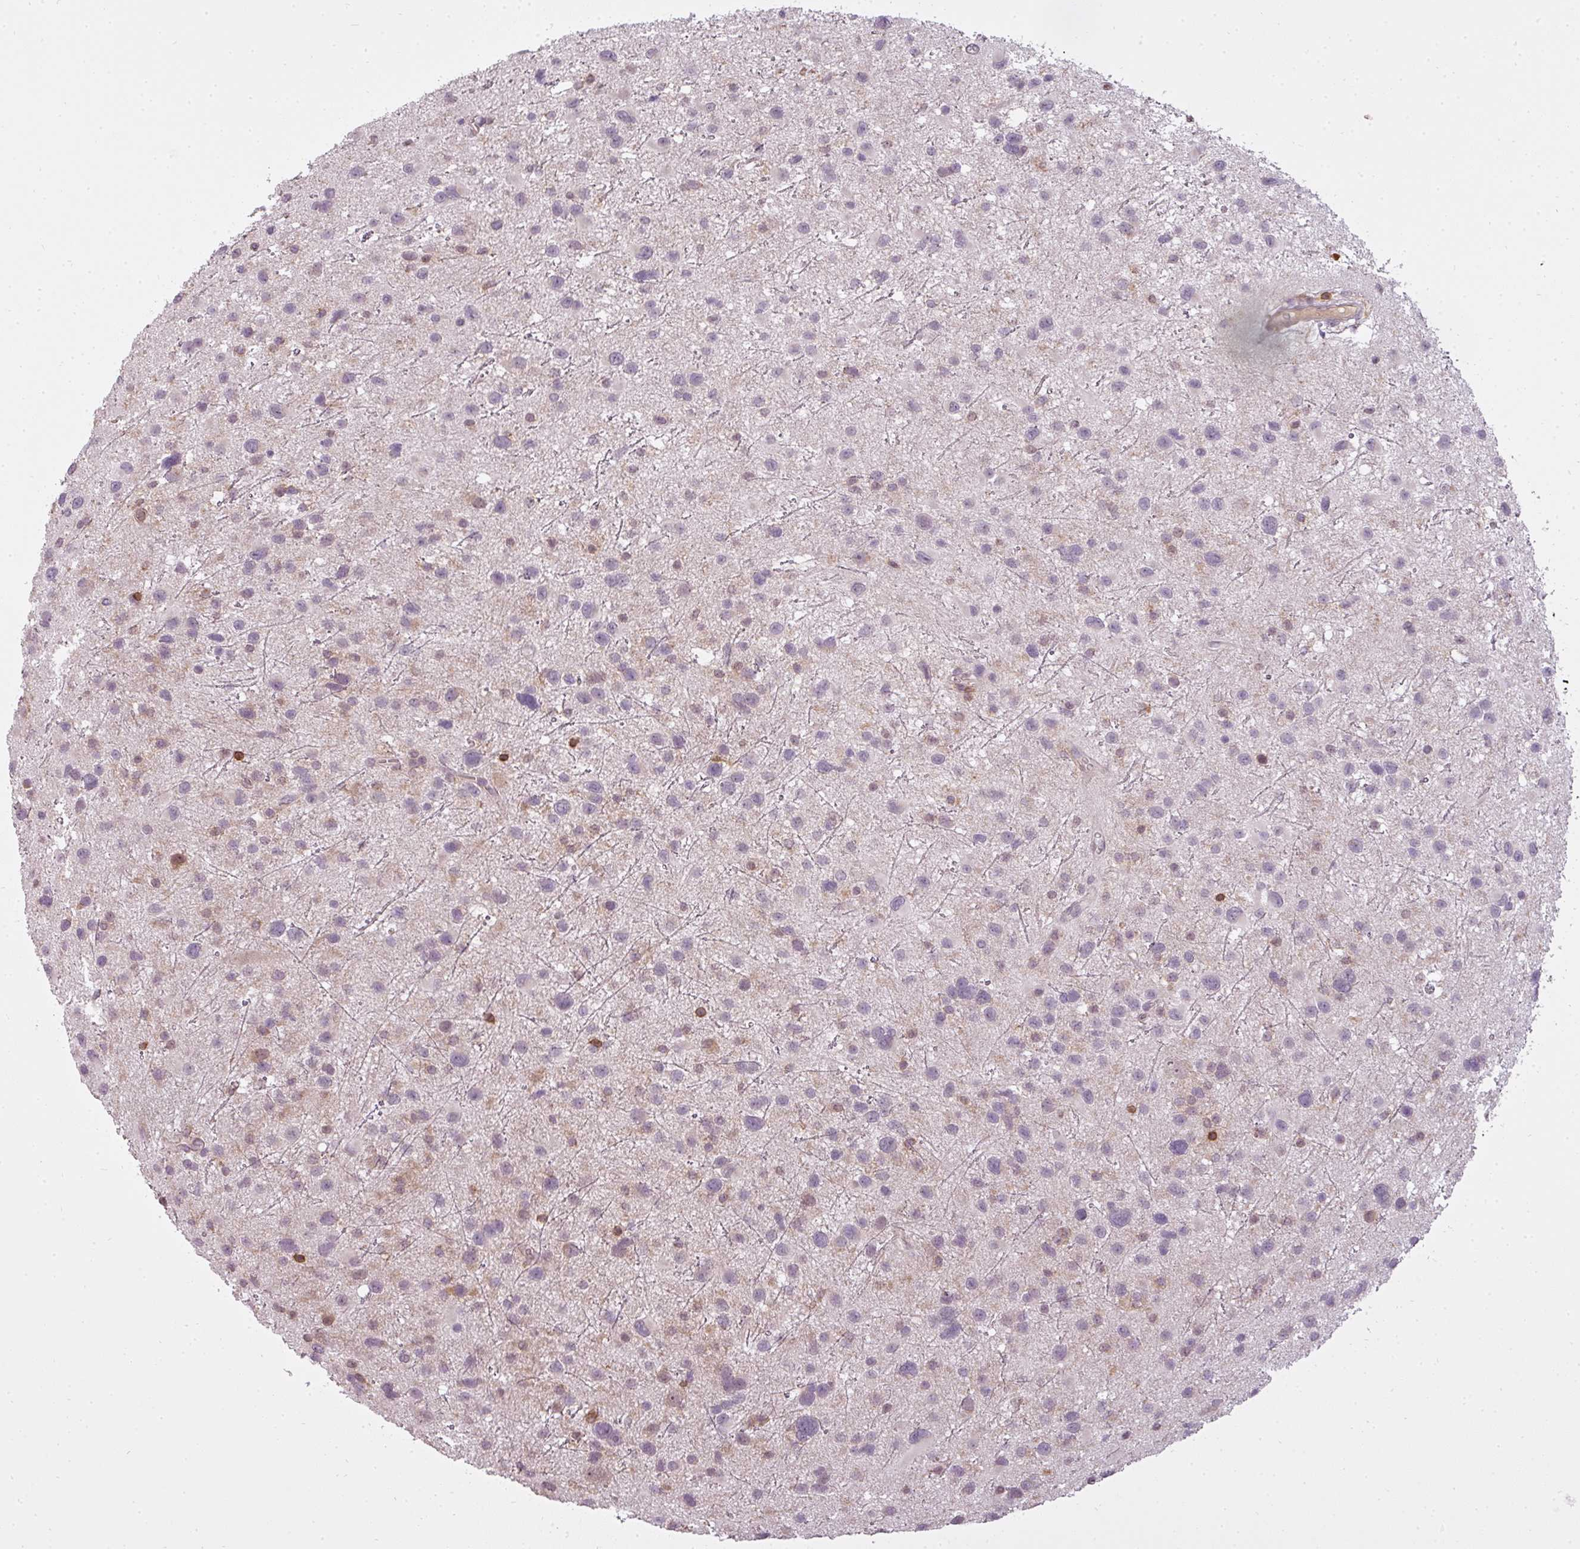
{"staining": {"intensity": "weak", "quantity": "<25%", "location": "cytoplasmic/membranous"}, "tissue": "glioma", "cell_type": "Tumor cells", "image_type": "cancer", "snomed": [{"axis": "morphology", "description": "Glioma, malignant, Low grade"}, {"axis": "topography", "description": "Brain"}], "caption": "Glioma was stained to show a protein in brown. There is no significant staining in tumor cells.", "gene": "STK4", "patient": {"sex": "female", "age": 32}}